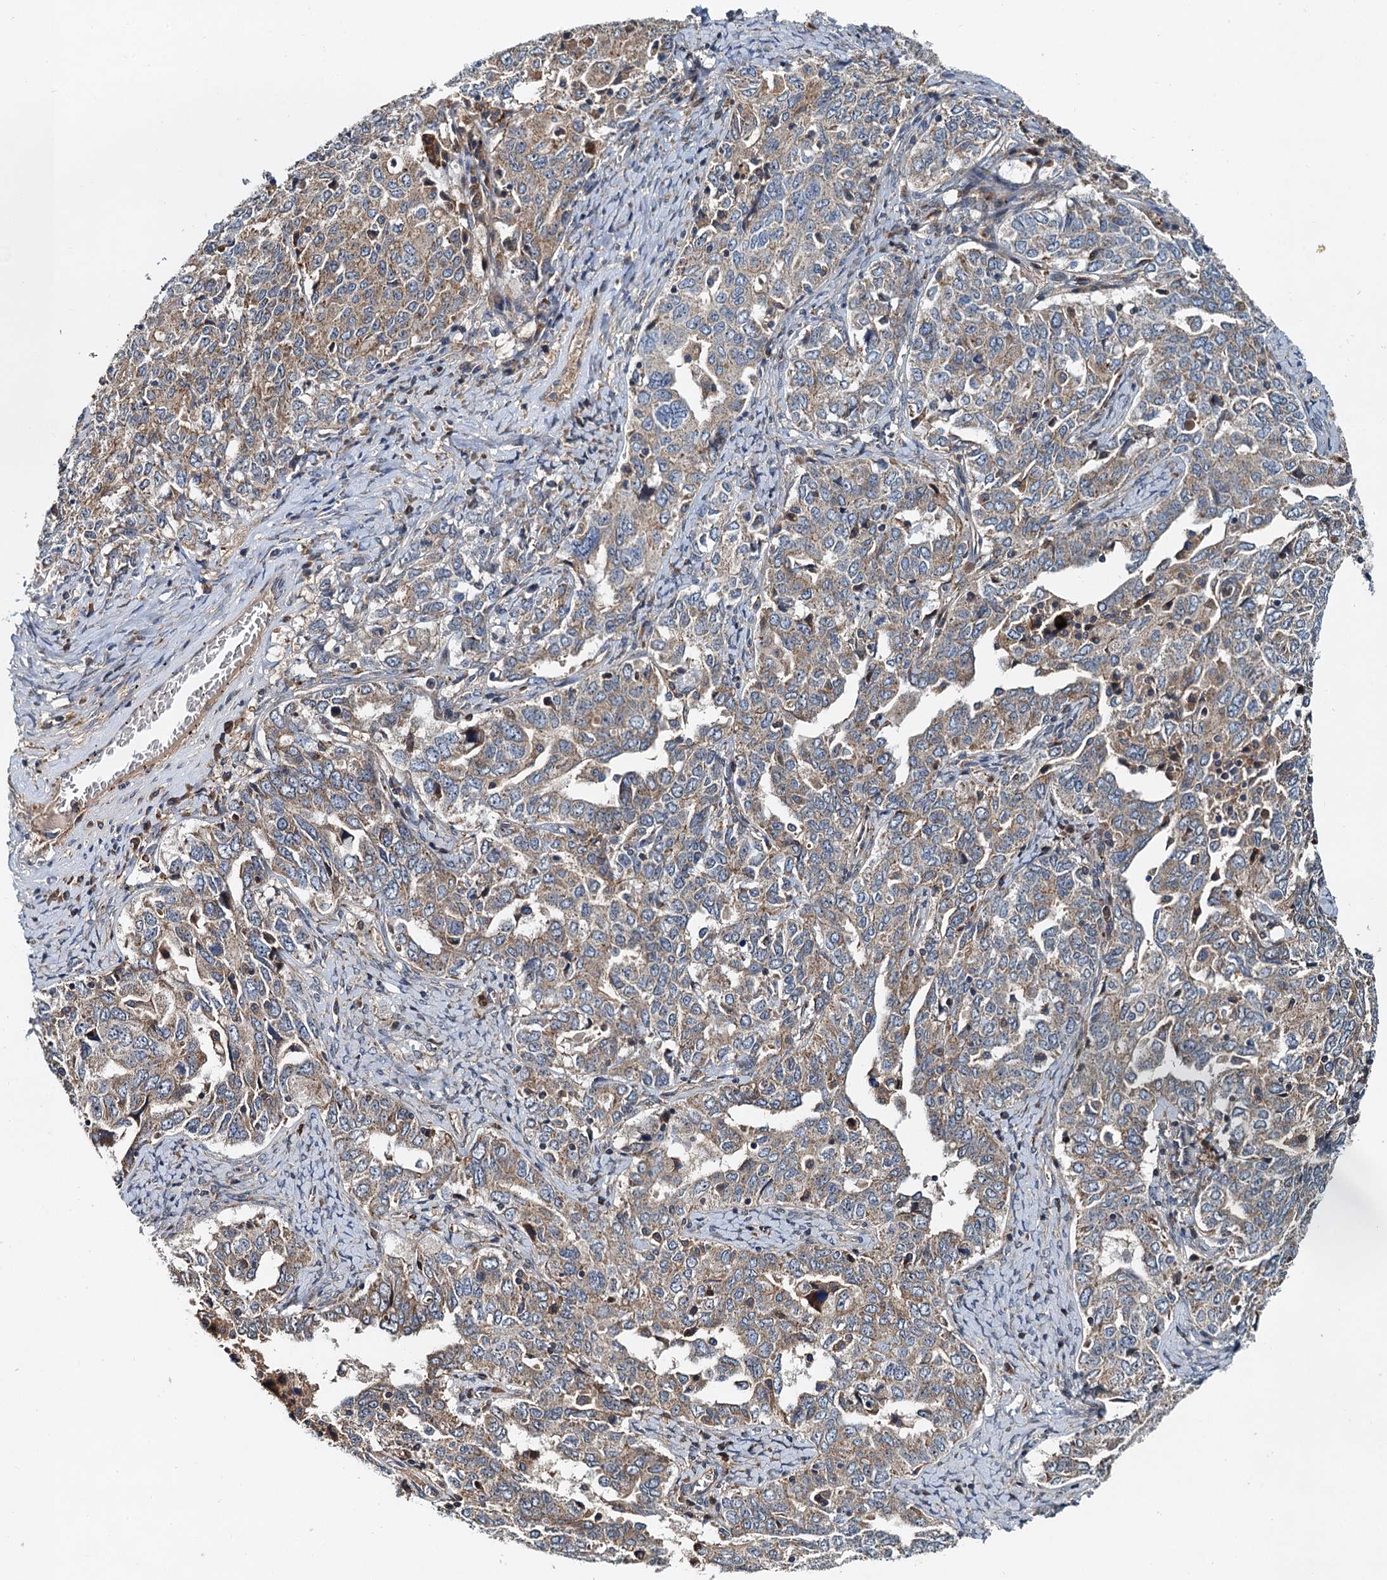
{"staining": {"intensity": "weak", "quantity": "25%-75%", "location": "cytoplasmic/membranous"}, "tissue": "ovarian cancer", "cell_type": "Tumor cells", "image_type": "cancer", "snomed": [{"axis": "morphology", "description": "Carcinoma, endometroid"}, {"axis": "topography", "description": "Ovary"}], "caption": "Weak cytoplasmic/membranous staining for a protein is seen in about 25%-75% of tumor cells of ovarian cancer using immunohistochemistry (IHC).", "gene": "EFL1", "patient": {"sex": "female", "age": 62}}